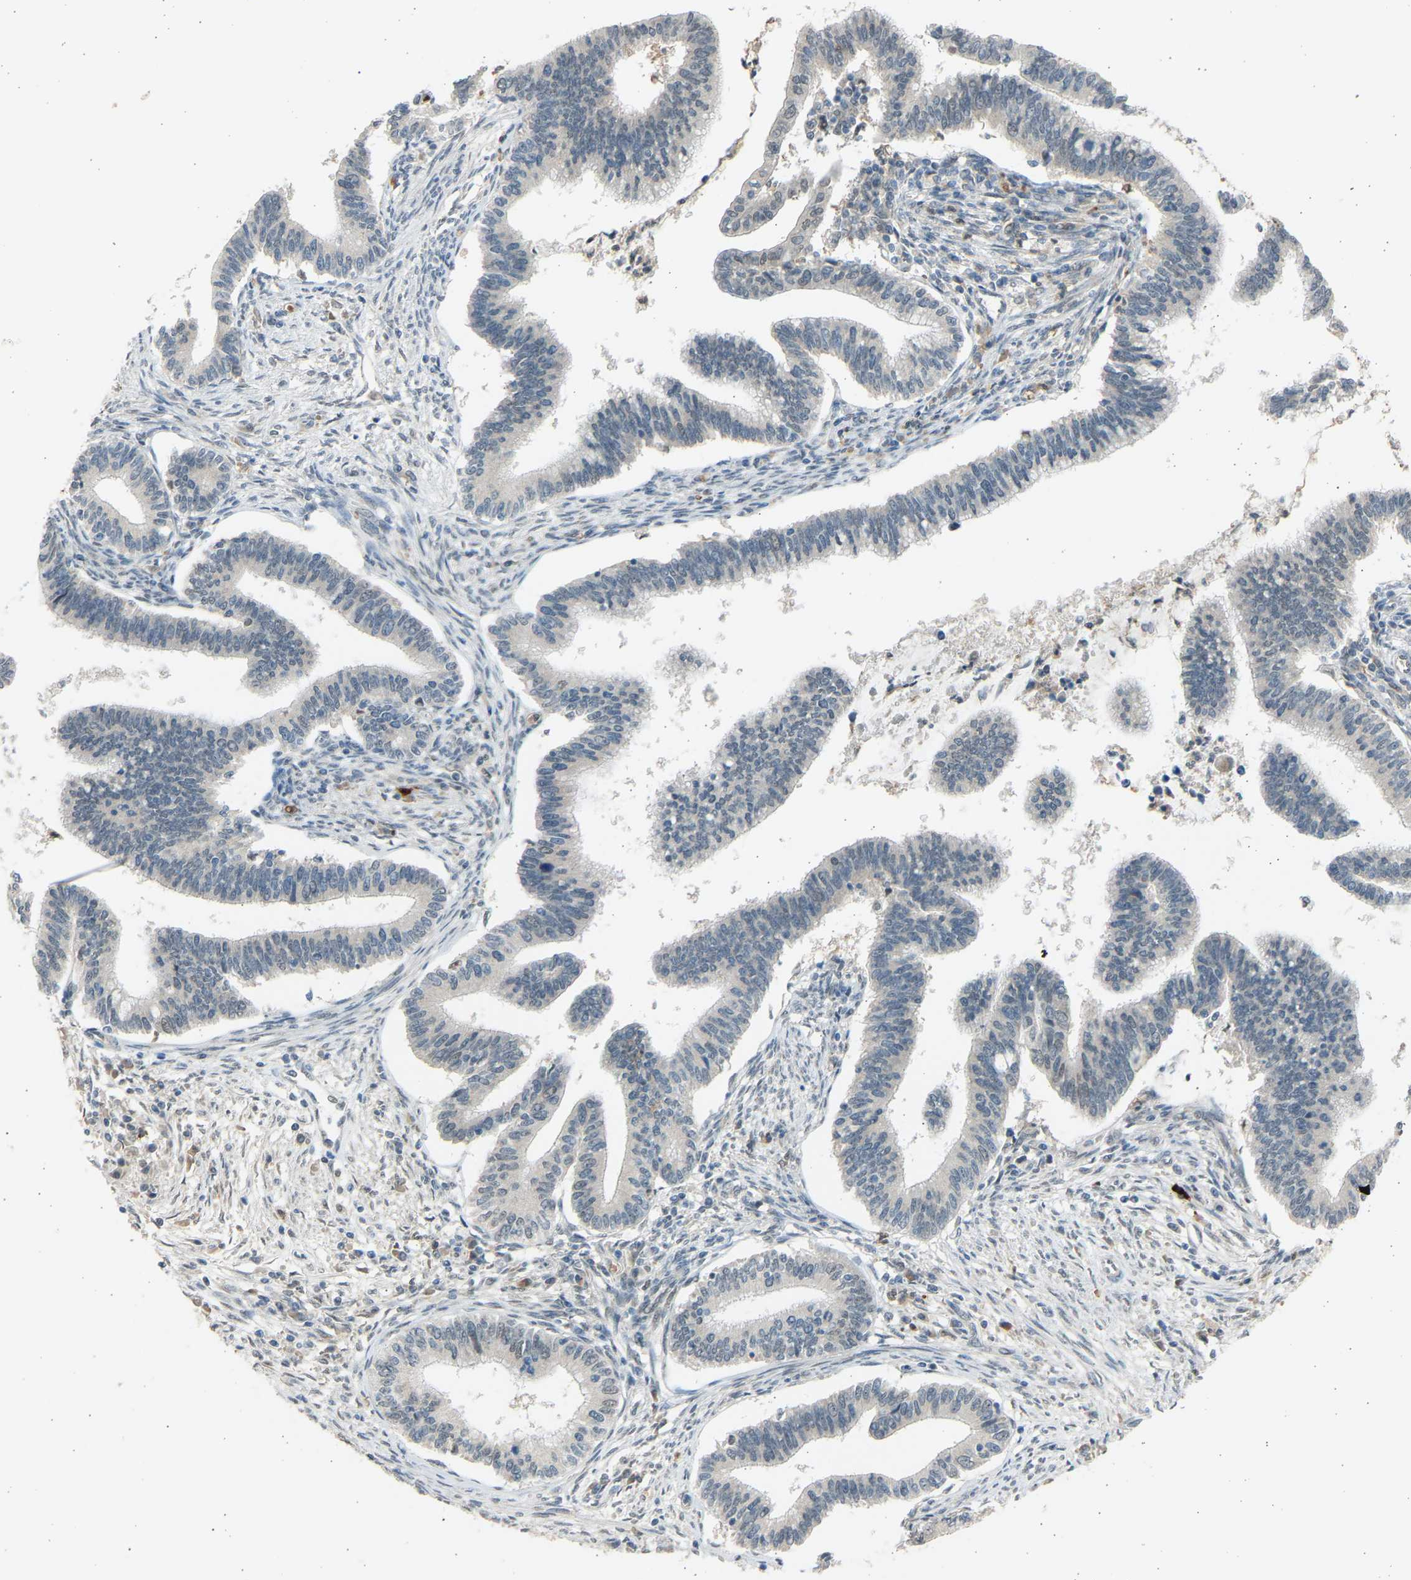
{"staining": {"intensity": "weak", "quantity": "<25%", "location": "nuclear"}, "tissue": "cervical cancer", "cell_type": "Tumor cells", "image_type": "cancer", "snomed": [{"axis": "morphology", "description": "Adenocarcinoma, NOS"}, {"axis": "topography", "description": "Cervix"}], "caption": "Cervical cancer was stained to show a protein in brown. There is no significant expression in tumor cells. (IHC, brightfield microscopy, high magnification).", "gene": "BIRC2", "patient": {"sex": "female", "age": 36}}